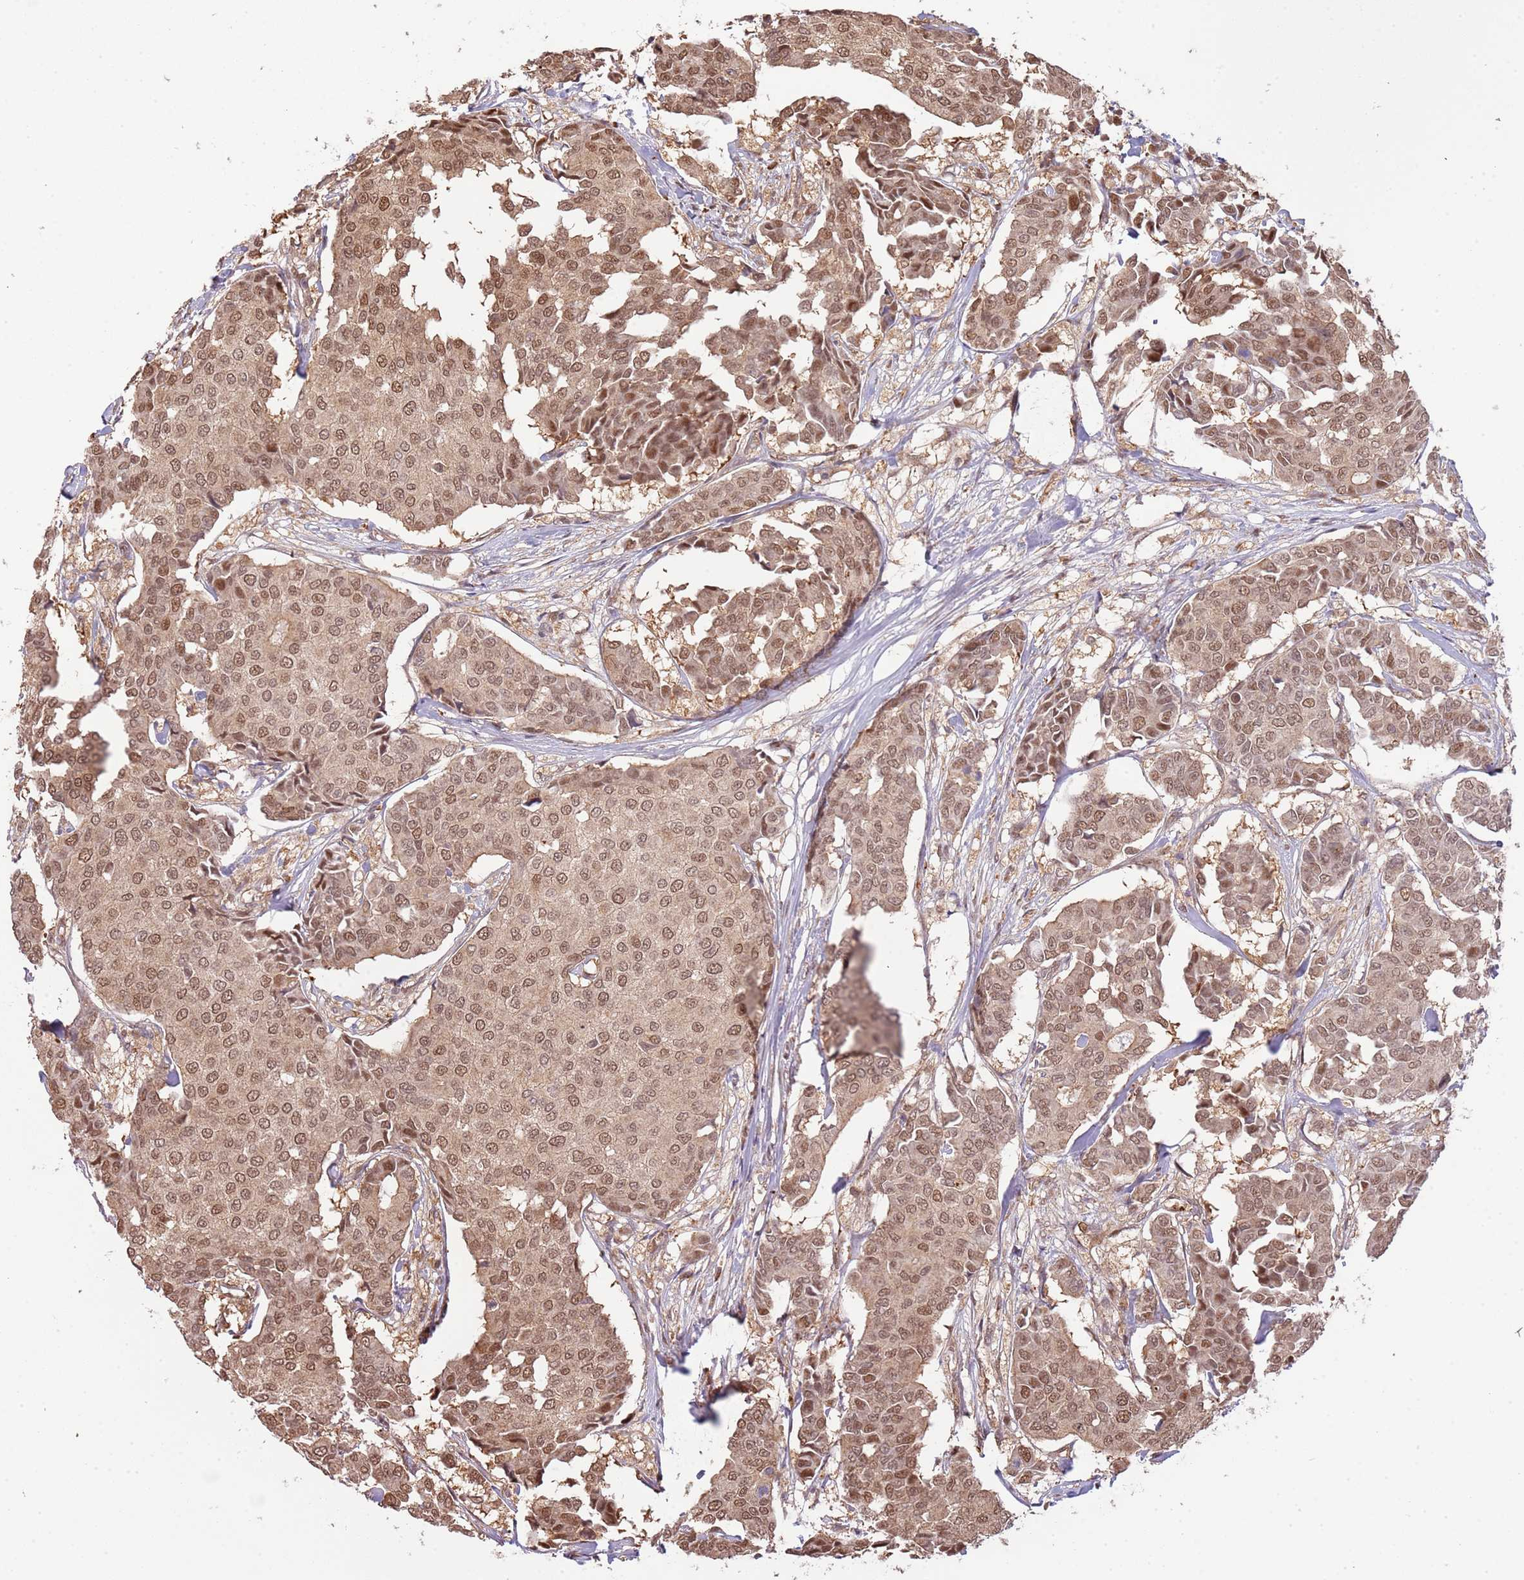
{"staining": {"intensity": "moderate", "quantity": ">75%", "location": "cytoplasmic/membranous,nuclear"}, "tissue": "breast cancer", "cell_type": "Tumor cells", "image_type": "cancer", "snomed": [{"axis": "morphology", "description": "Duct carcinoma"}, {"axis": "topography", "description": "Breast"}], "caption": "High-power microscopy captured an immunohistochemistry photomicrograph of breast intraductal carcinoma, revealing moderate cytoplasmic/membranous and nuclear expression in approximately >75% of tumor cells.", "gene": "PLSCR5", "patient": {"sex": "female", "age": 75}}